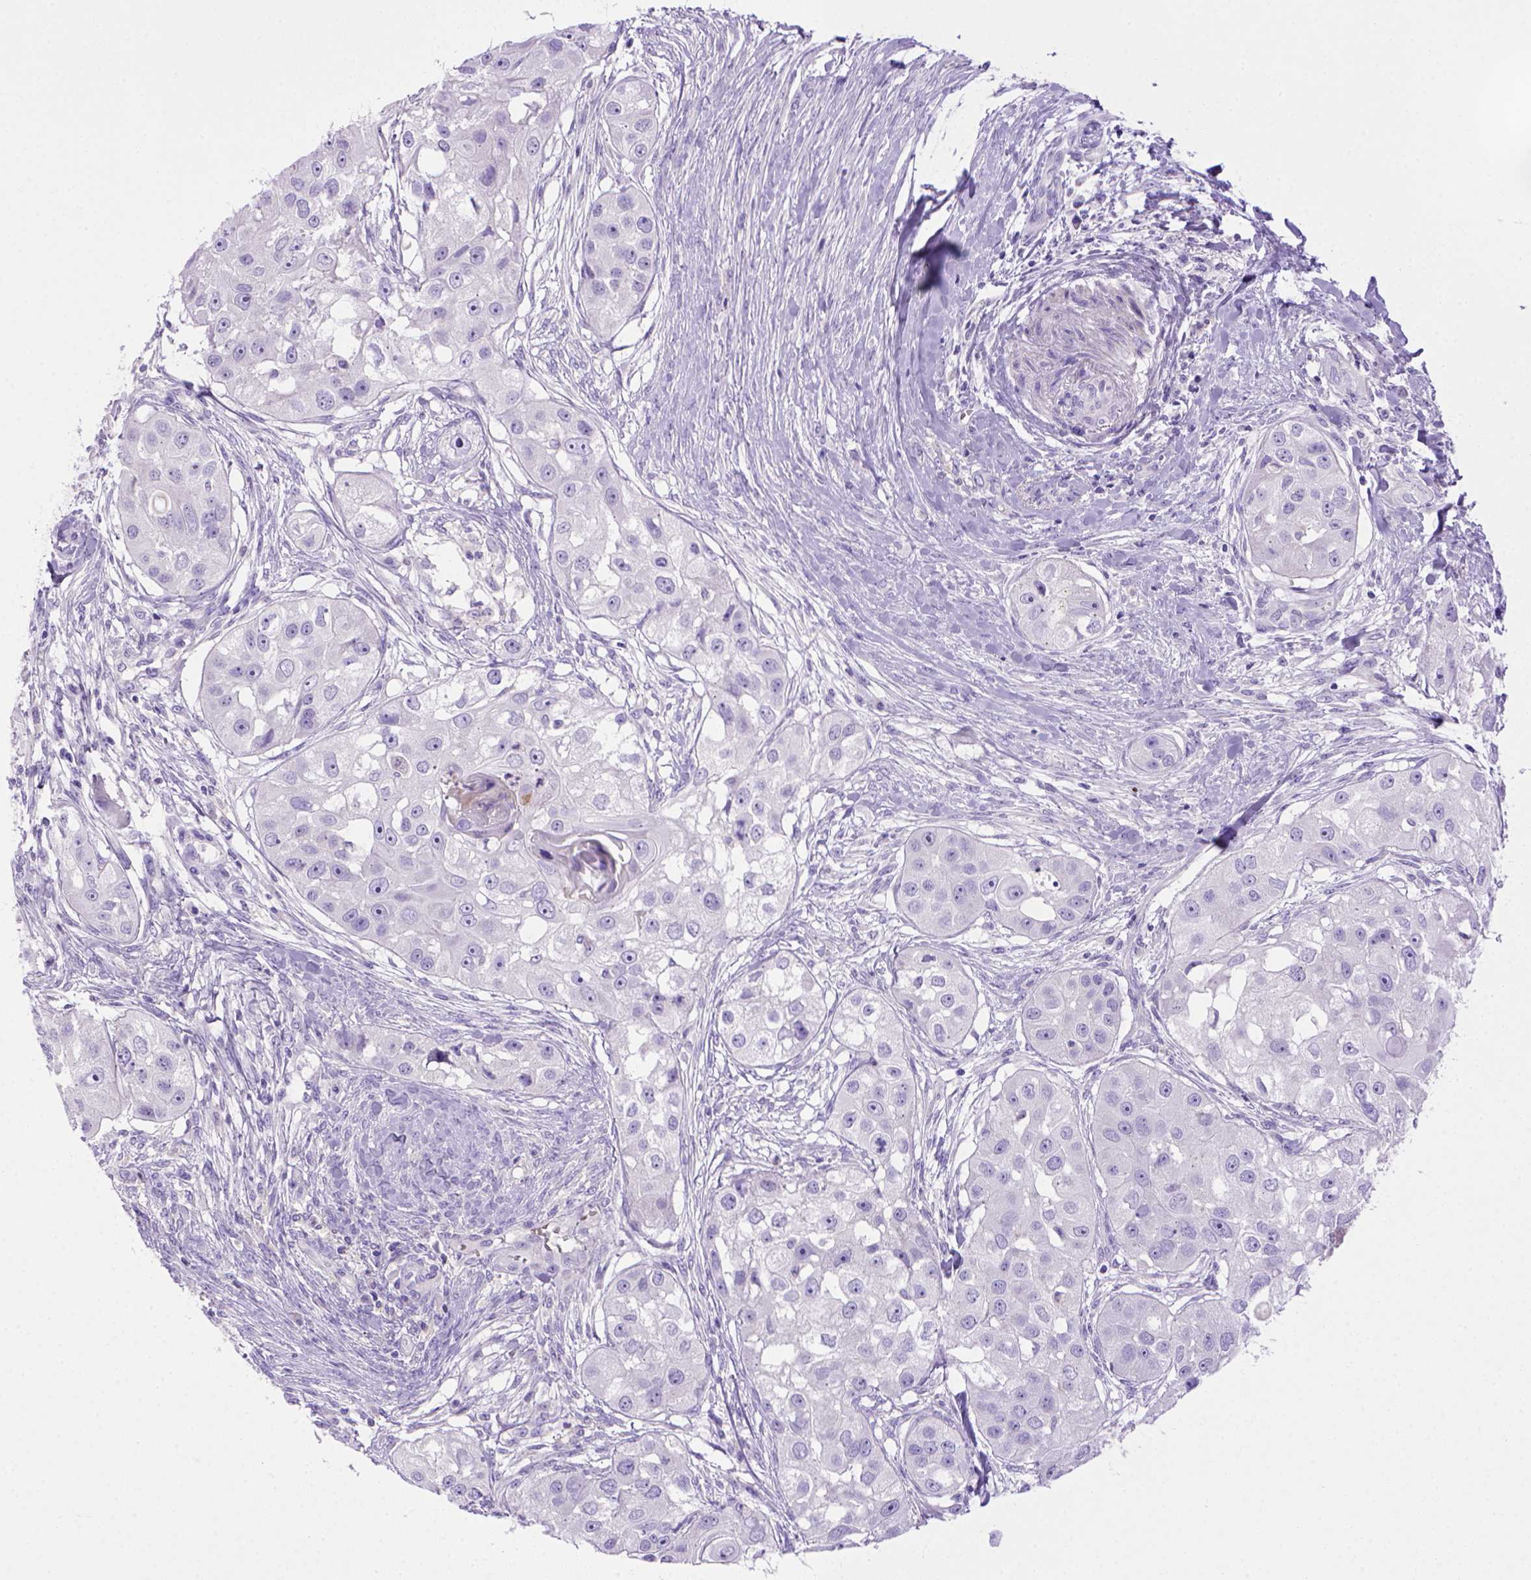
{"staining": {"intensity": "negative", "quantity": "none", "location": "none"}, "tissue": "head and neck cancer", "cell_type": "Tumor cells", "image_type": "cancer", "snomed": [{"axis": "morphology", "description": "Squamous cell carcinoma, NOS"}, {"axis": "topography", "description": "Head-Neck"}], "caption": "A histopathology image of human head and neck cancer (squamous cell carcinoma) is negative for staining in tumor cells.", "gene": "BAAT", "patient": {"sex": "male", "age": 51}}